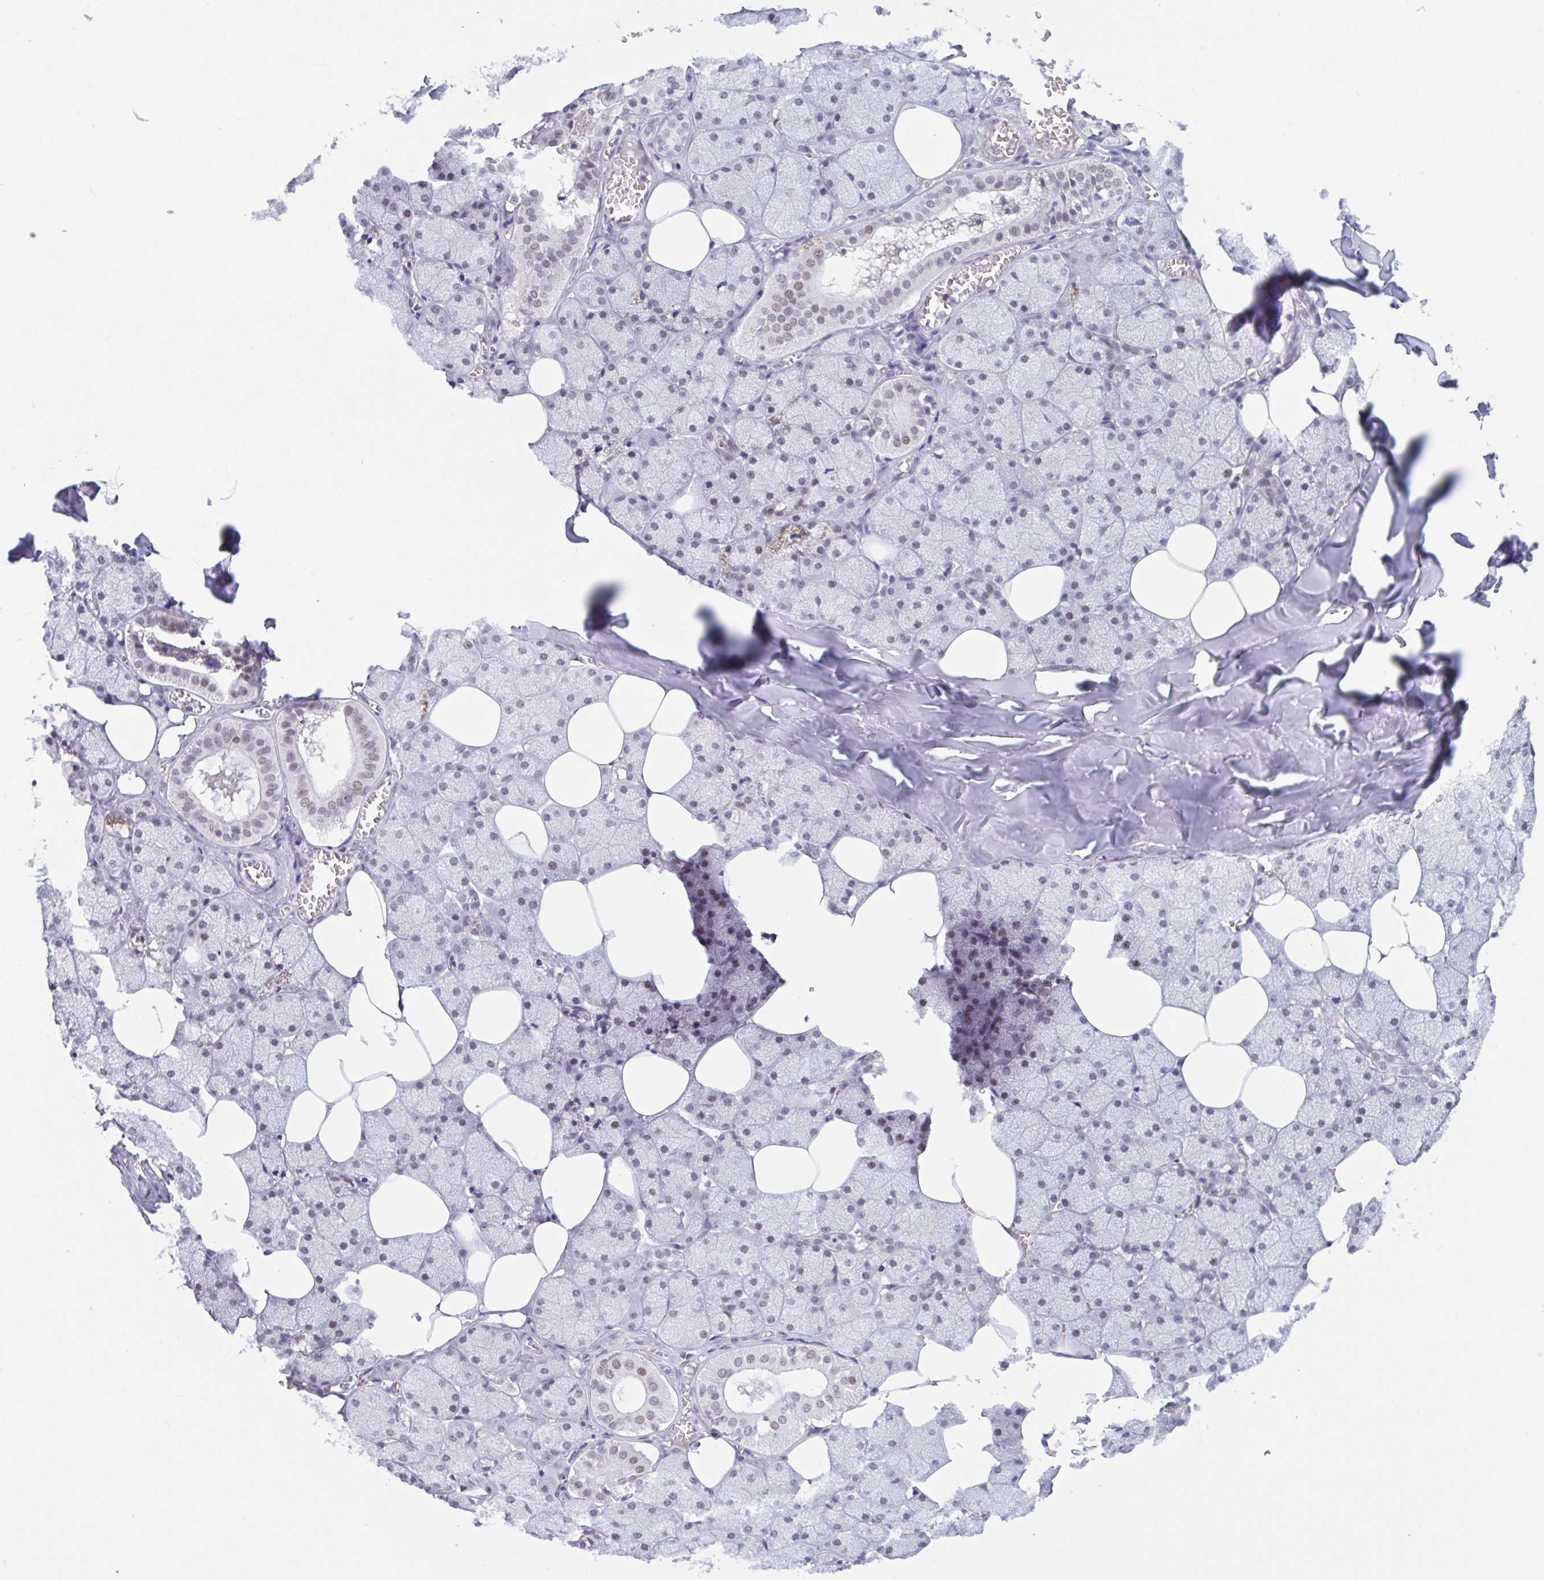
{"staining": {"intensity": "moderate", "quantity": "25%-75%", "location": "nuclear"}, "tissue": "salivary gland", "cell_type": "Glandular cells", "image_type": "normal", "snomed": [{"axis": "morphology", "description": "Normal tissue, NOS"}, {"axis": "topography", "description": "Salivary gland"}, {"axis": "topography", "description": "Peripheral nerve tissue"}], "caption": "Salivary gland stained for a protein (brown) displays moderate nuclear positive positivity in approximately 25%-75% of glandular cells.", "gene": "PLG", "patient": {"sex": "male", "age": 38}}